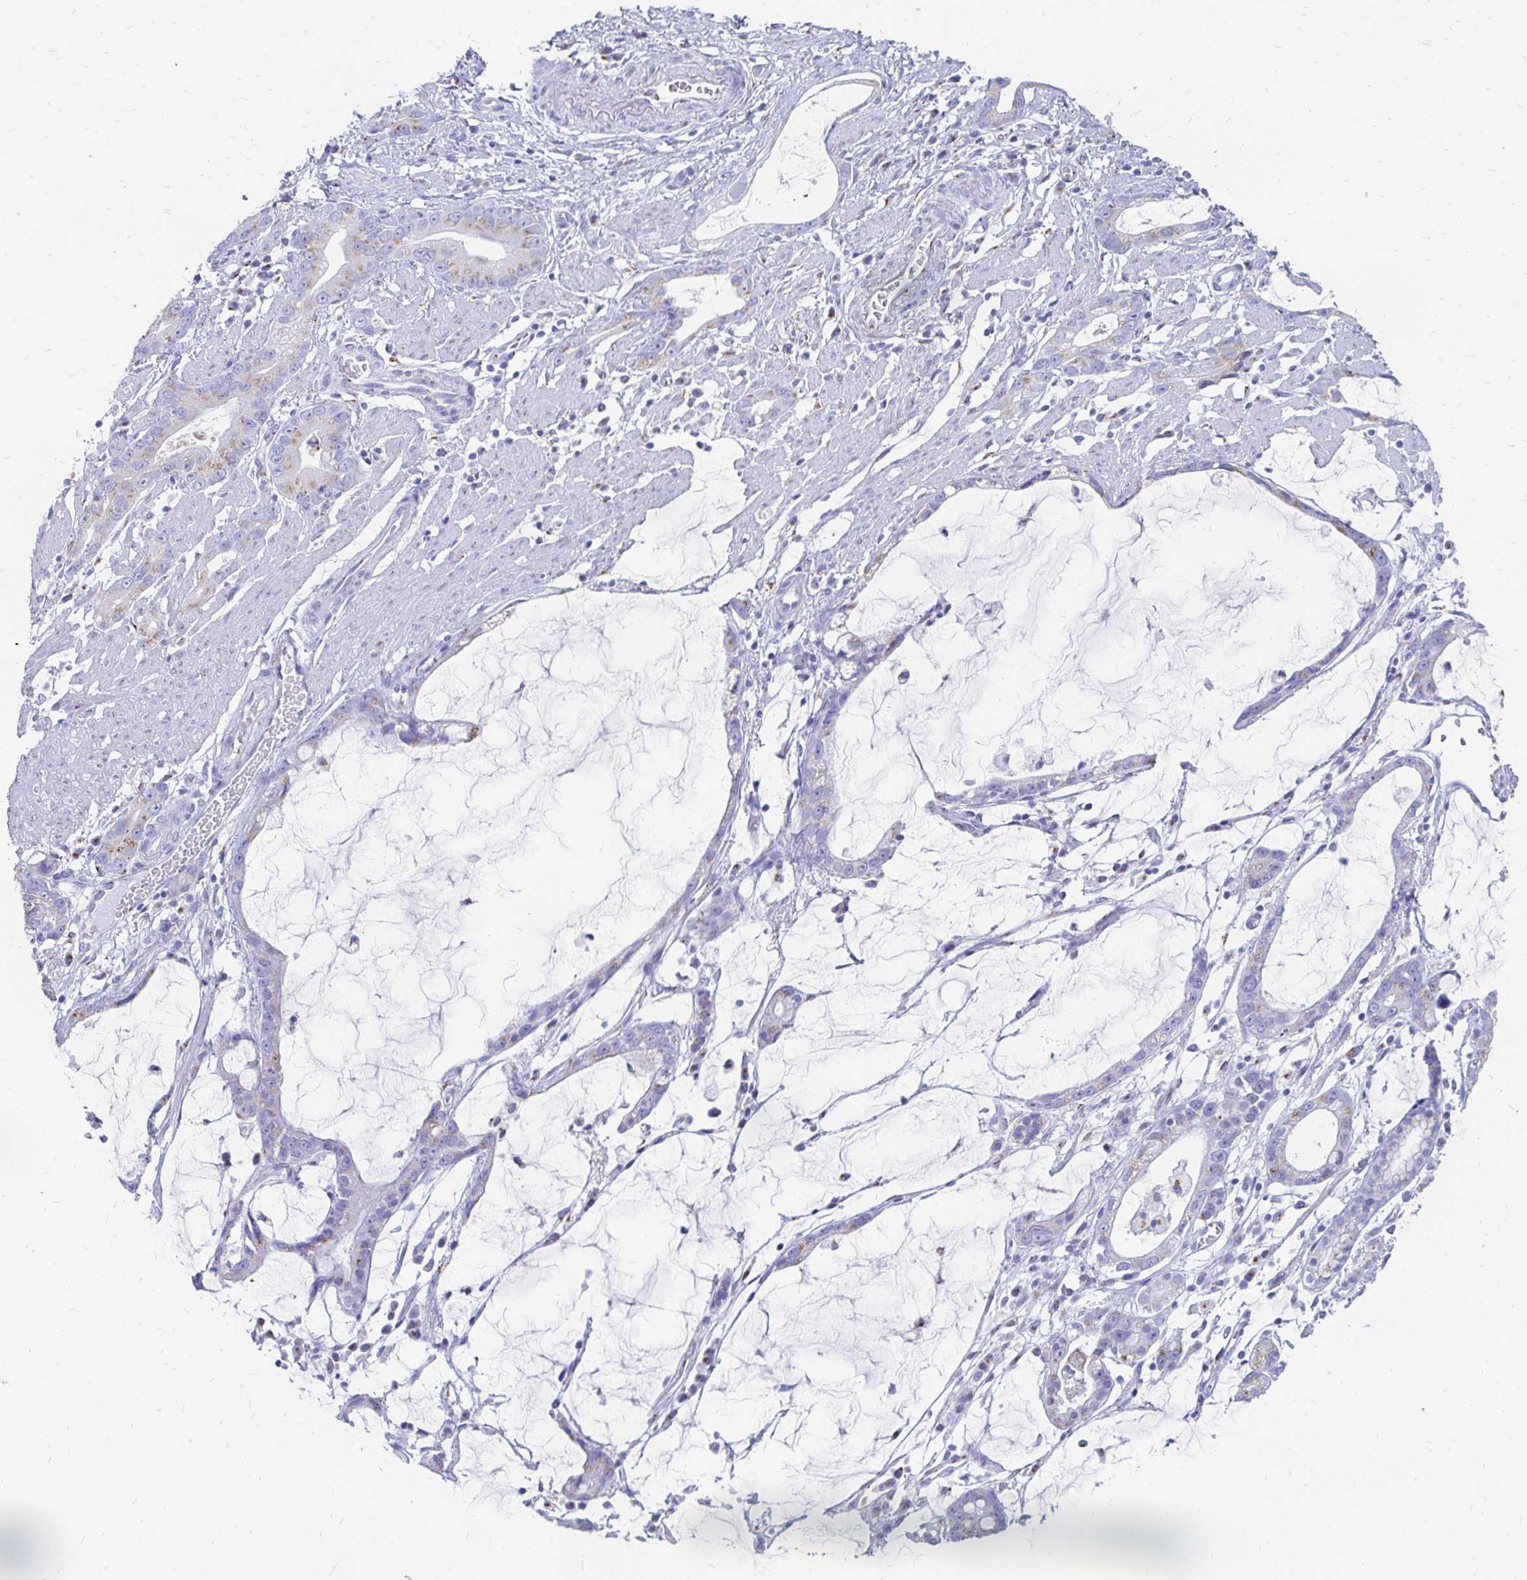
{"staining": {"intensity": "weak", "quantity": "<25%", "location": "cytoplasmic/membranous"}, "tissue": "stomach cancer", "cell_type": "Tumor cells", "image_type": "cancer", "snomed": [{"axis": "morphology", "description": "Adenocarcinoma, NOS"}, {"axis": "topography", "description": "Stomach"}], "caption": "This is a image of immunohistochemistry staining of stomach cancer (adenocarcinoma), which shows no expression in tumor cells.", "gene": "PAGE4", "patient": {"sex": "male", "age": 55}}